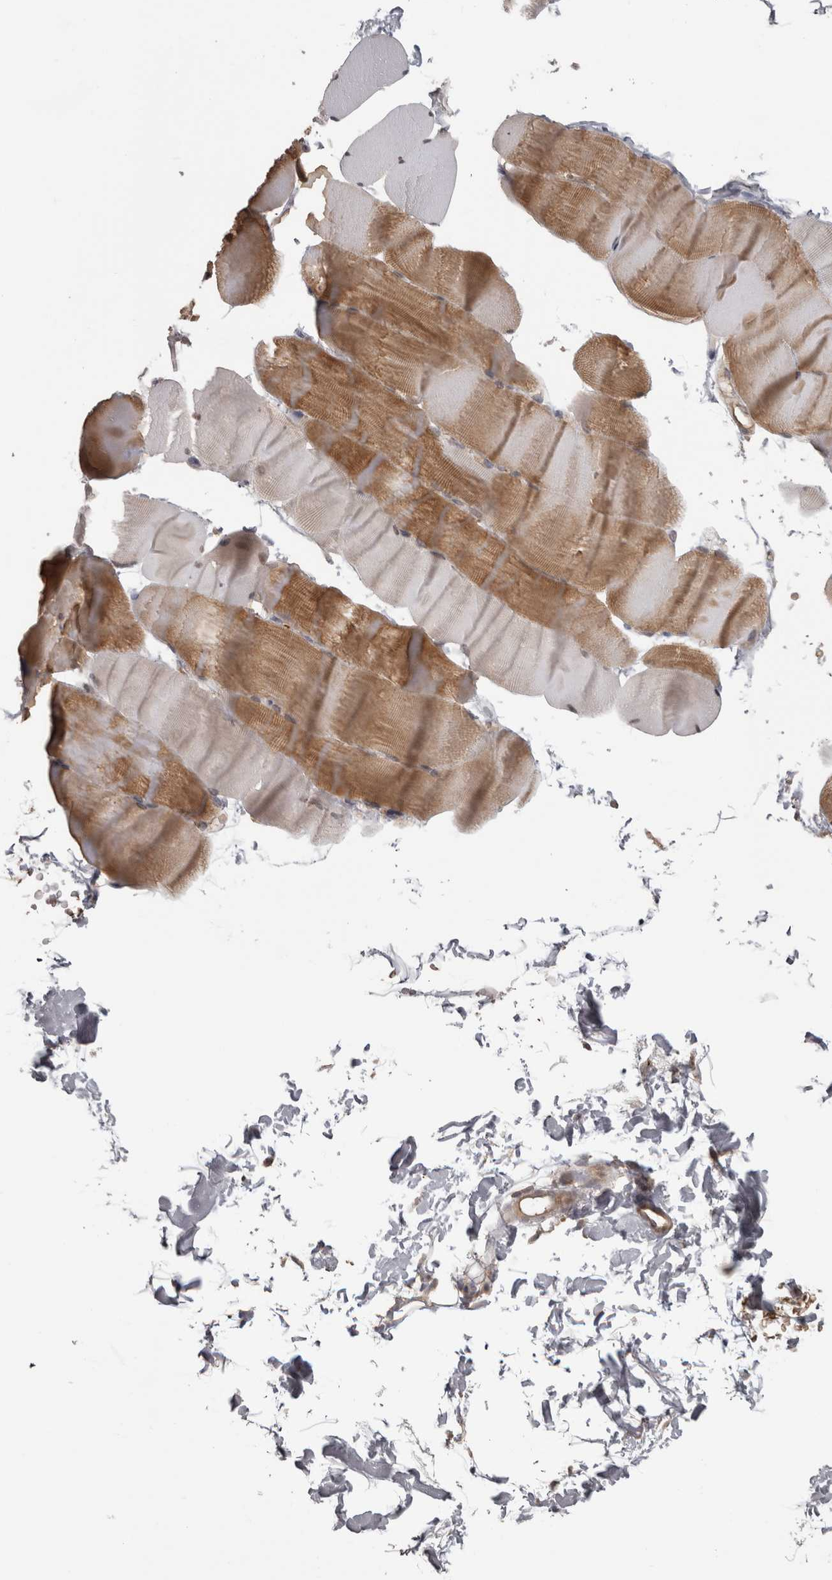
{"staining": {"intensity": "moderate", "quantity": "25%-75%", "location": "cytoplasmic/membranous"}, "tissue": "skeletal muscle", "cell_type": "Myocytes", "image_type": "normal", "snomed": [{"axis": "morphology", "description": "Normal tissue, NOS"}, {"axis": "topography", "description": "Skin"}, {"axis": "topography", "description": "Skeletal muscle"}], "caption": "Benign skeletal muscle shows moderate cytoplasmic/membranous expression in approximately 25%-75% of myocytes.", "gene": "MICU3", "patient": {"sex": "male", "age": 83}}